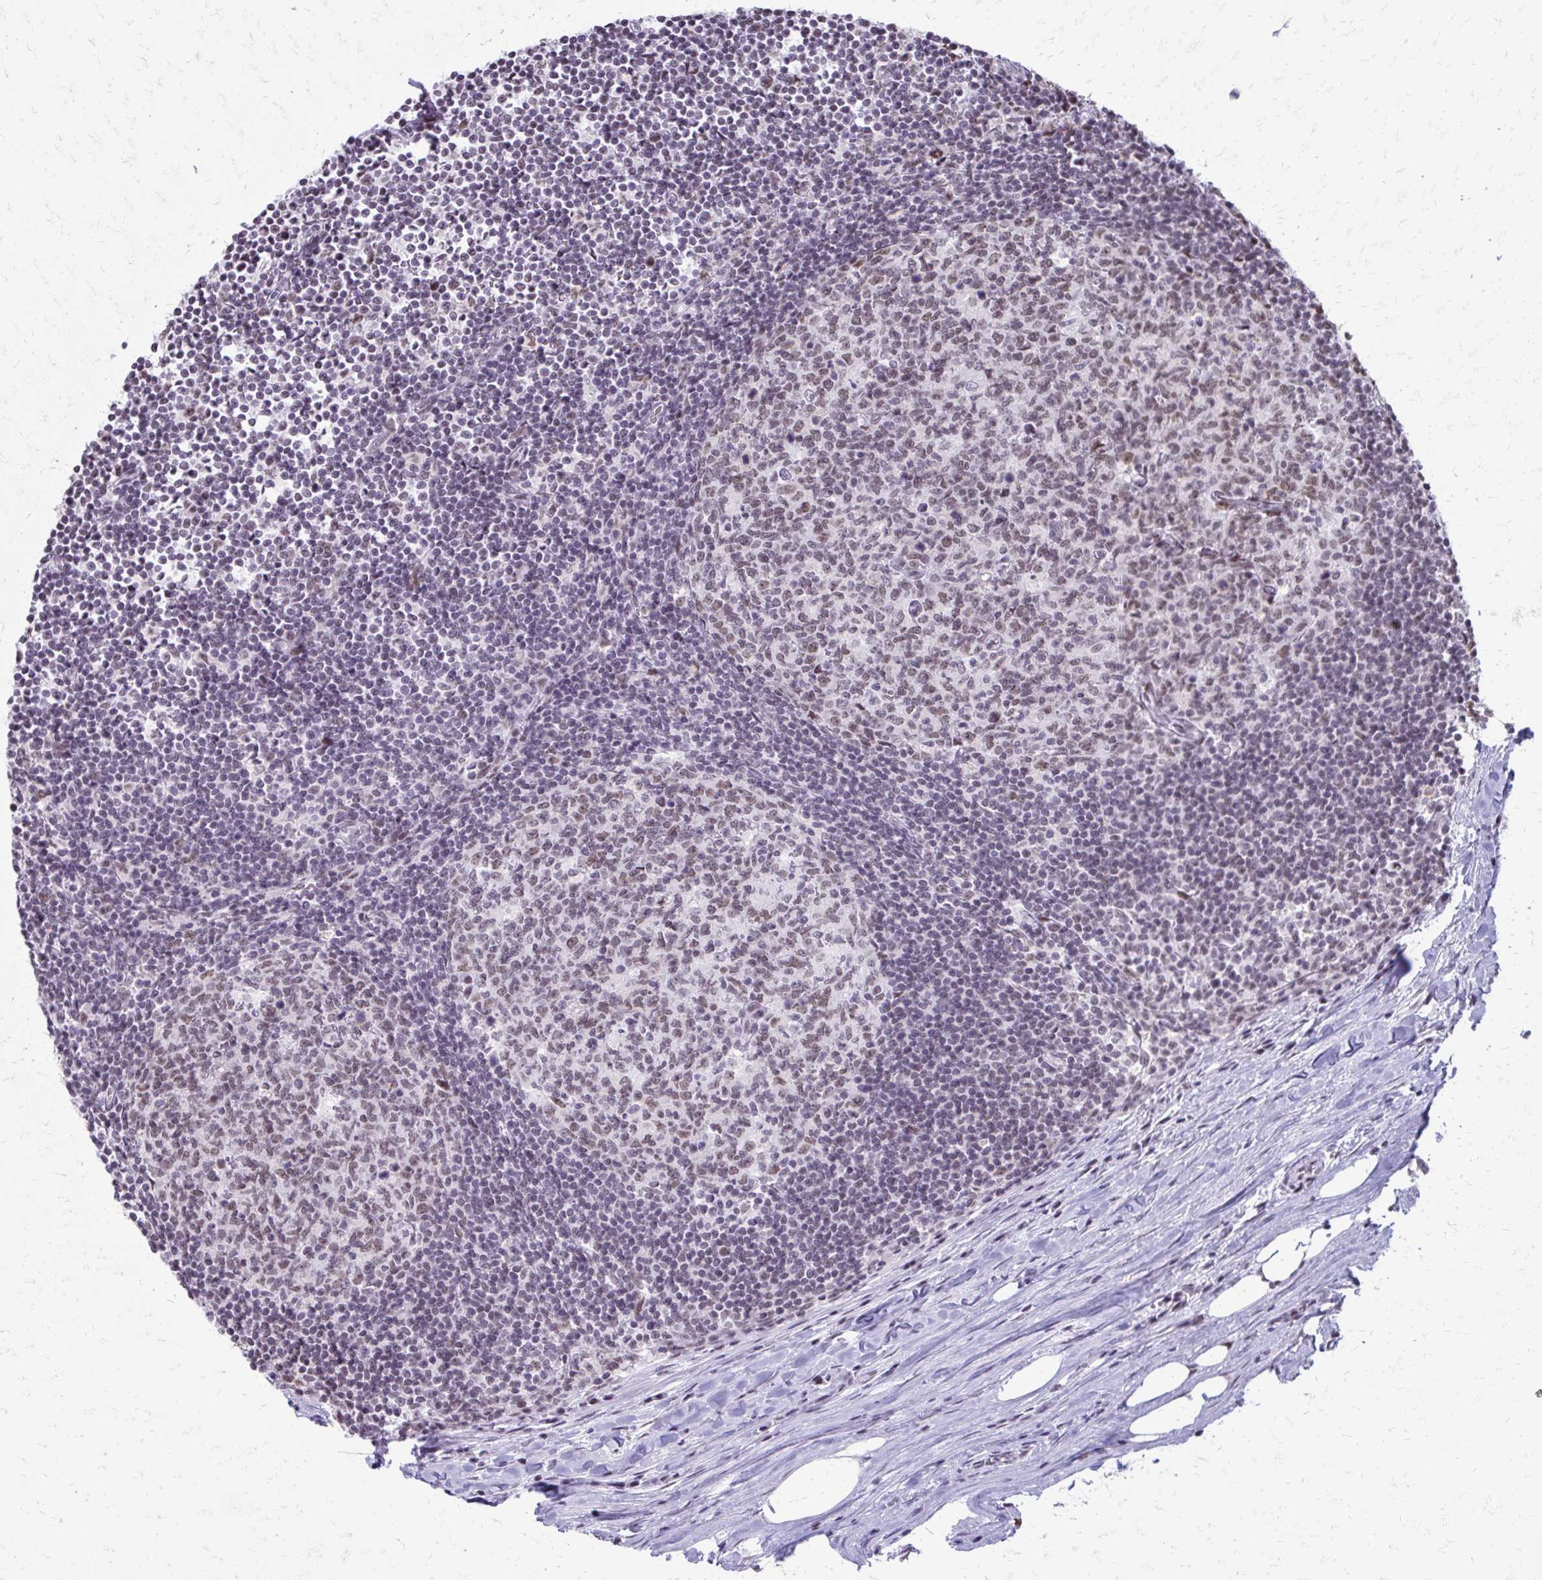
{"staining": {"intensity": "weak", "quantity": ">75%", "location": "nuclear"}, "tissue": "lymph node", "cell_type": "Germinal center cells", "image_type": "normal", "snomed": [{"axis": "morphology", "description": "Normal tissue, NOS"}, {"axis": "topography", "description": "Lymph node"}], "caption": "Lymph node stained with immunohistochemistry demonstrates weak nuclear positivity in about >75% of germinal center cells.", "gene": "SS18", "patient": {"sex": "male", "age": 67}}